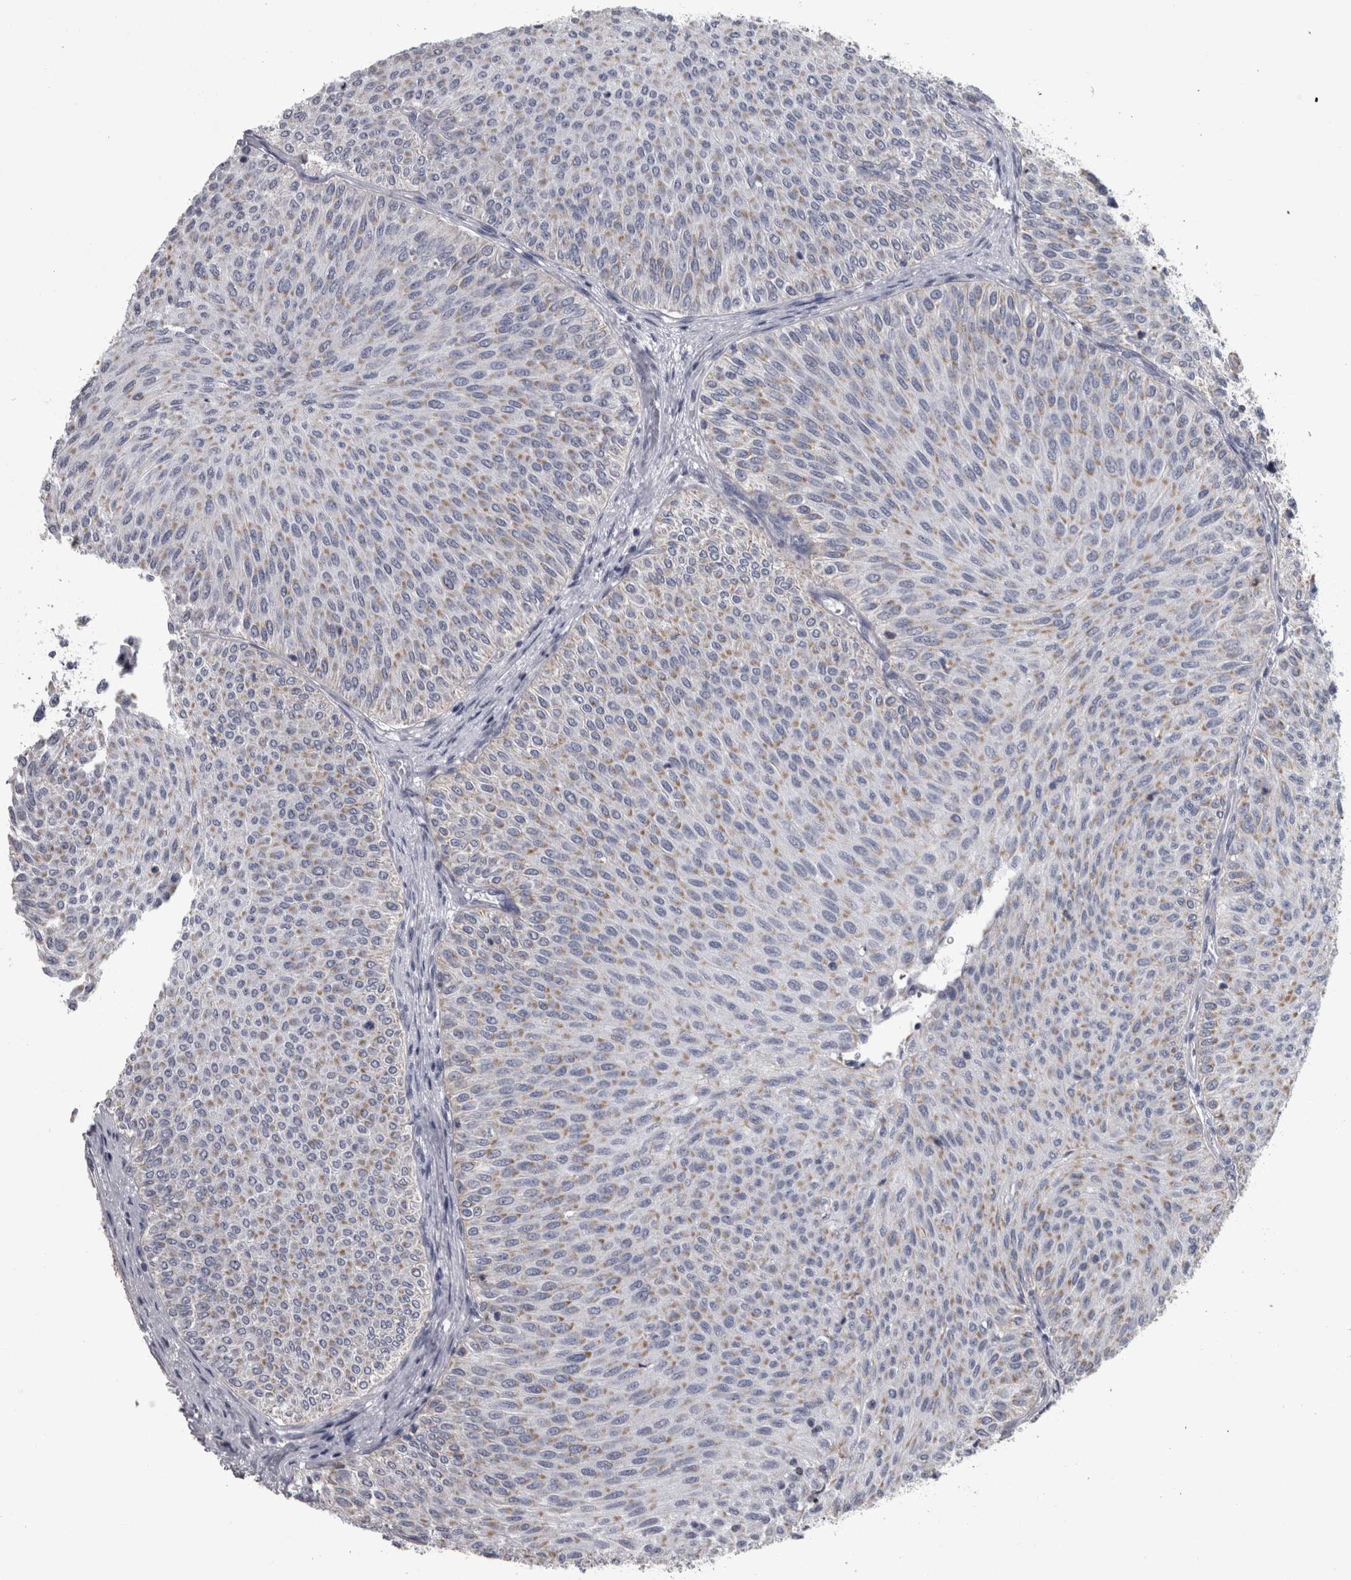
{"staining": {"intensity": "weak", "quantity": ">75%", "location": "cytoplasmic/membranous"}, "tissue": "urothelial cancer", "cell_type": "Tumor cells", "image_type": "cancer", "snomed": [{"axis": "morphology", "description": "Urothelial carcinoma, Low grade"}, {"axis": "topography", "description": "Urinary bladder"}], "caption": "This micrograph demonstrates urothelial cancer stained with immunohistochemistry to label a protein in brown. The cytoplasmic/membranous of tumor cells show weak positivity for the protein. Nuclei are counter-stained blue.", "gene": "DBT", "patient": {"sex": "male", "age": 78}}